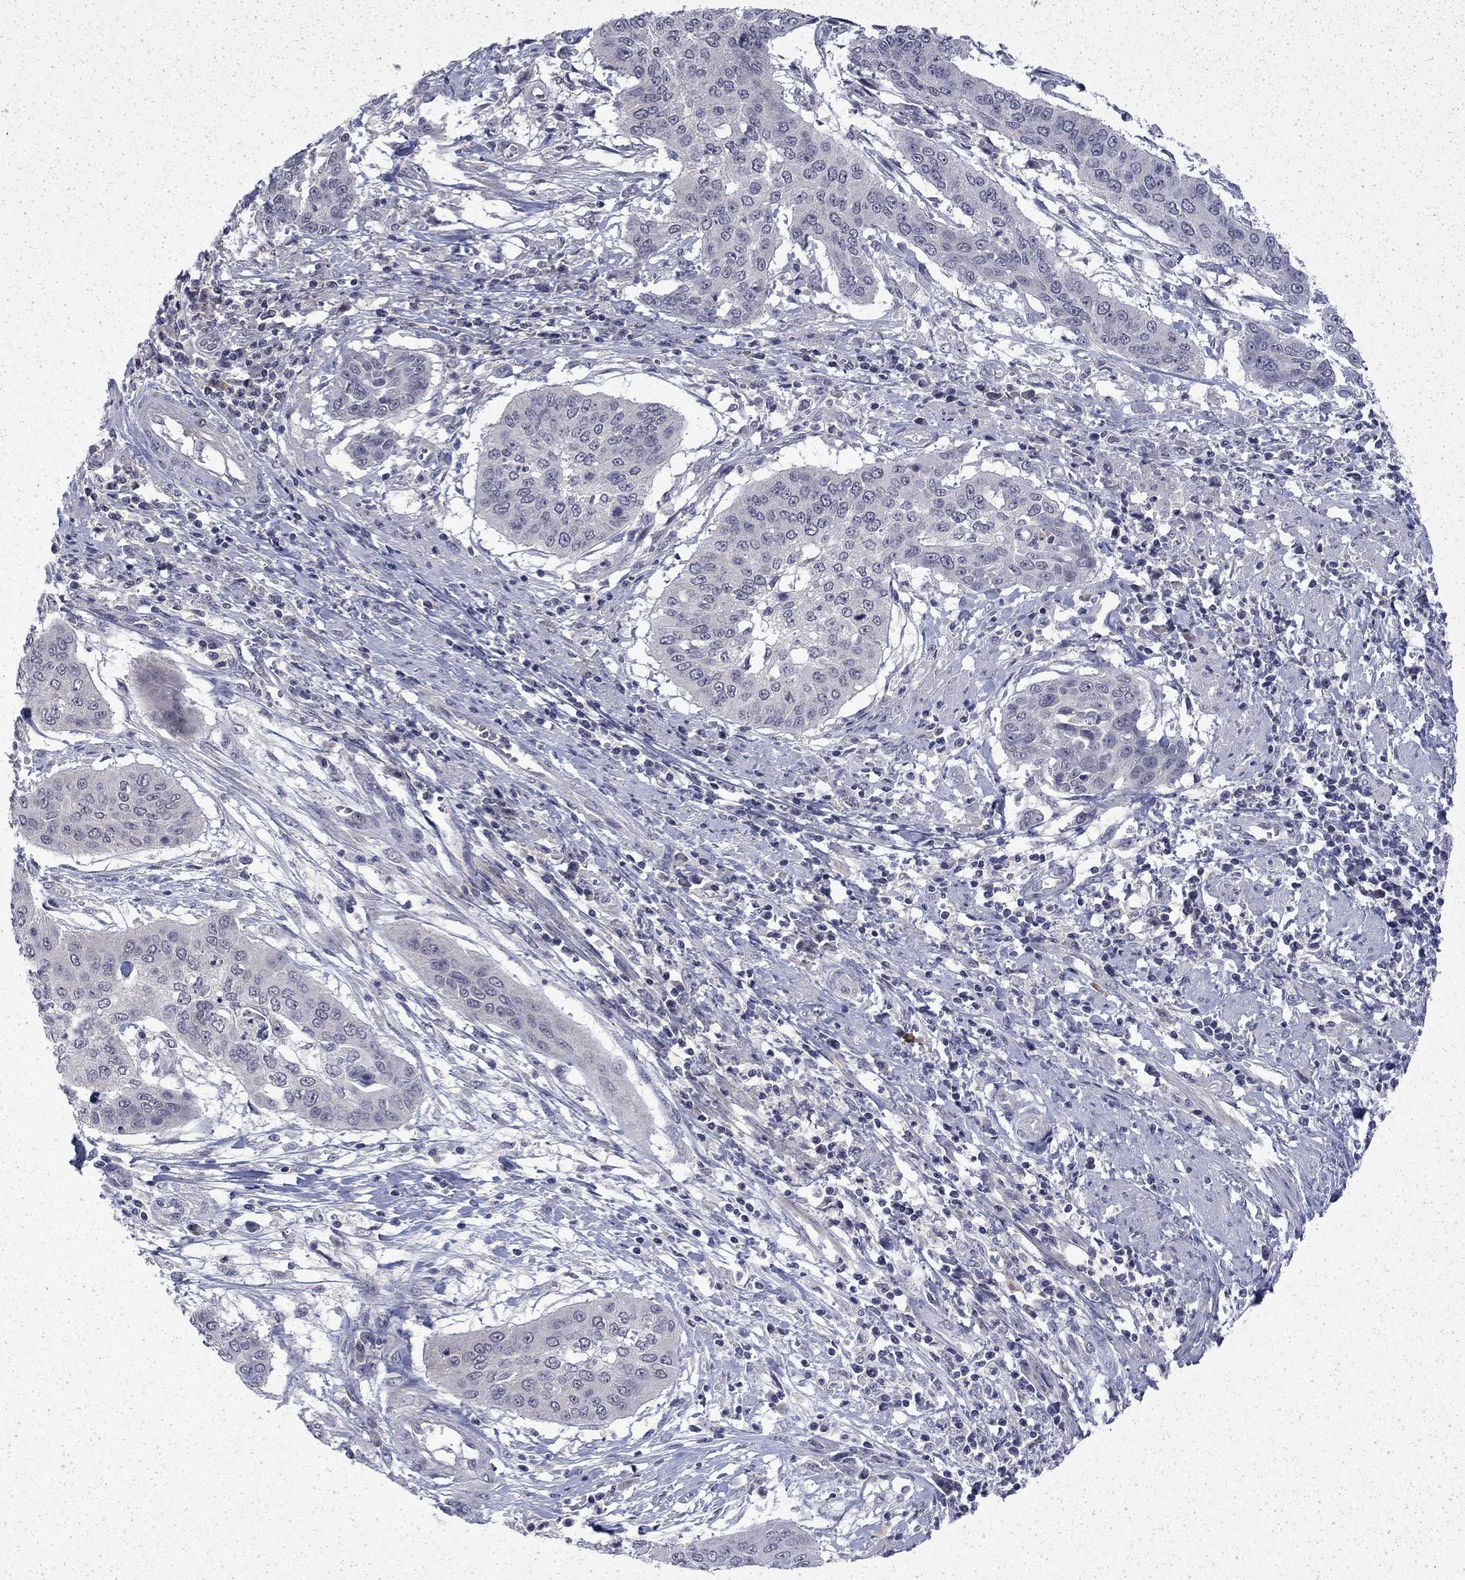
{"staining": {"intensity": "negative", "quantity": "none", "location": "none"}, "tissue": "cervical cancer", "cell_type": "Tumor cells", "image_type": "cancer", "snomed": [{"axis": "morphology", "description": "Squamous cell carcinoma, NOS"}, {"axis": "topography", "description": "Cervix"}], "caption": "There is no significant positivity in tumor cells of cervical squamous cell carcinoma.", "gene": "CHAT", "patient": {"sex": "female", "age": 39}}